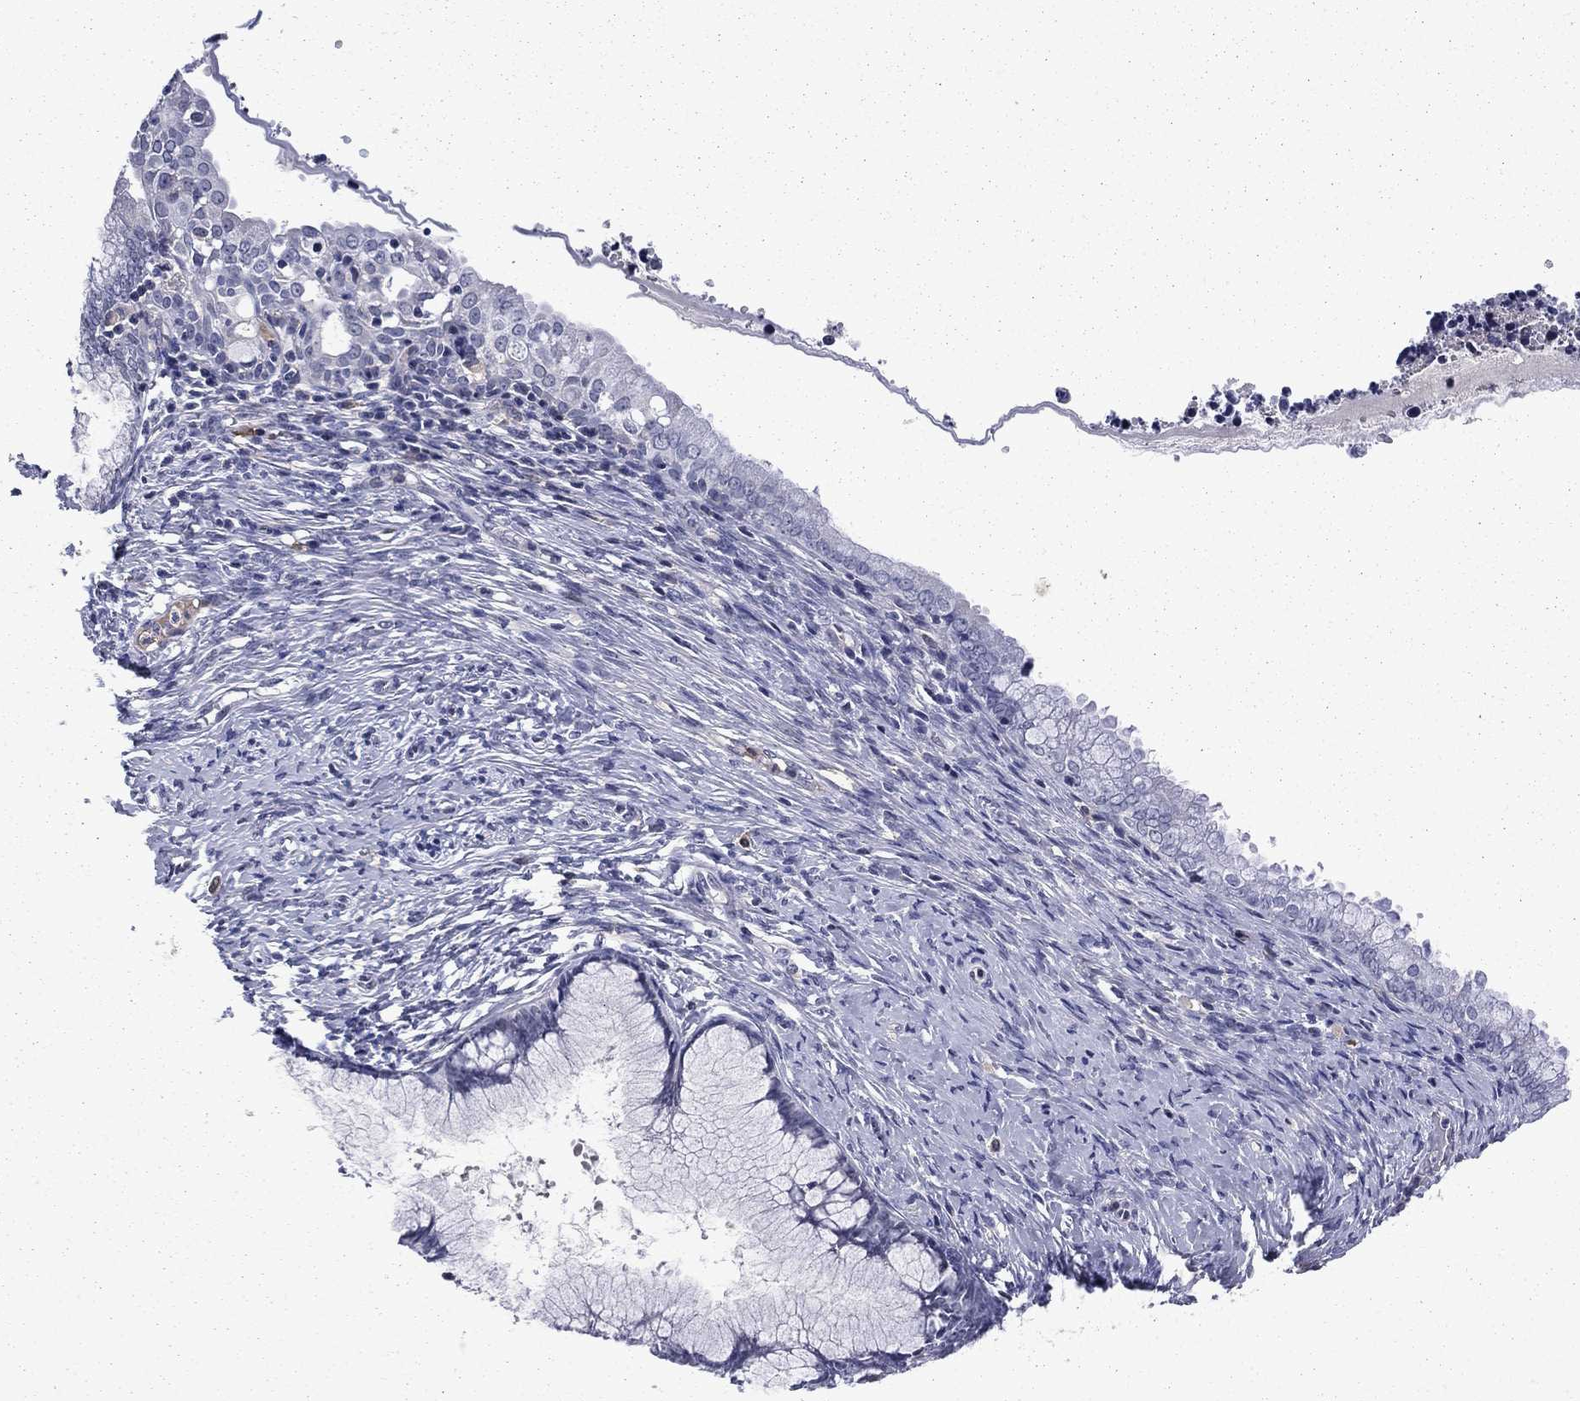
{"staining": {"intensity": "negative", "quantity": "none", "location": "none"}, "tissue": "cervical cancer", "cell_type": "Tumor cells", "image_type": "cancer", "snomed": [{"axis": "morphology", "description": "Squamous cell carcinoma, NOS"}, {"axis": "topography", "description": "Cervix"}], "caption": "A high-resolution histopathology image shows IHC staining of cervical cancer (squamous cell carcinoma), which exhibits no significant staining in tumor cells.", "gene": "ECM1", "patient": {"sex": "female", "age": 63}}